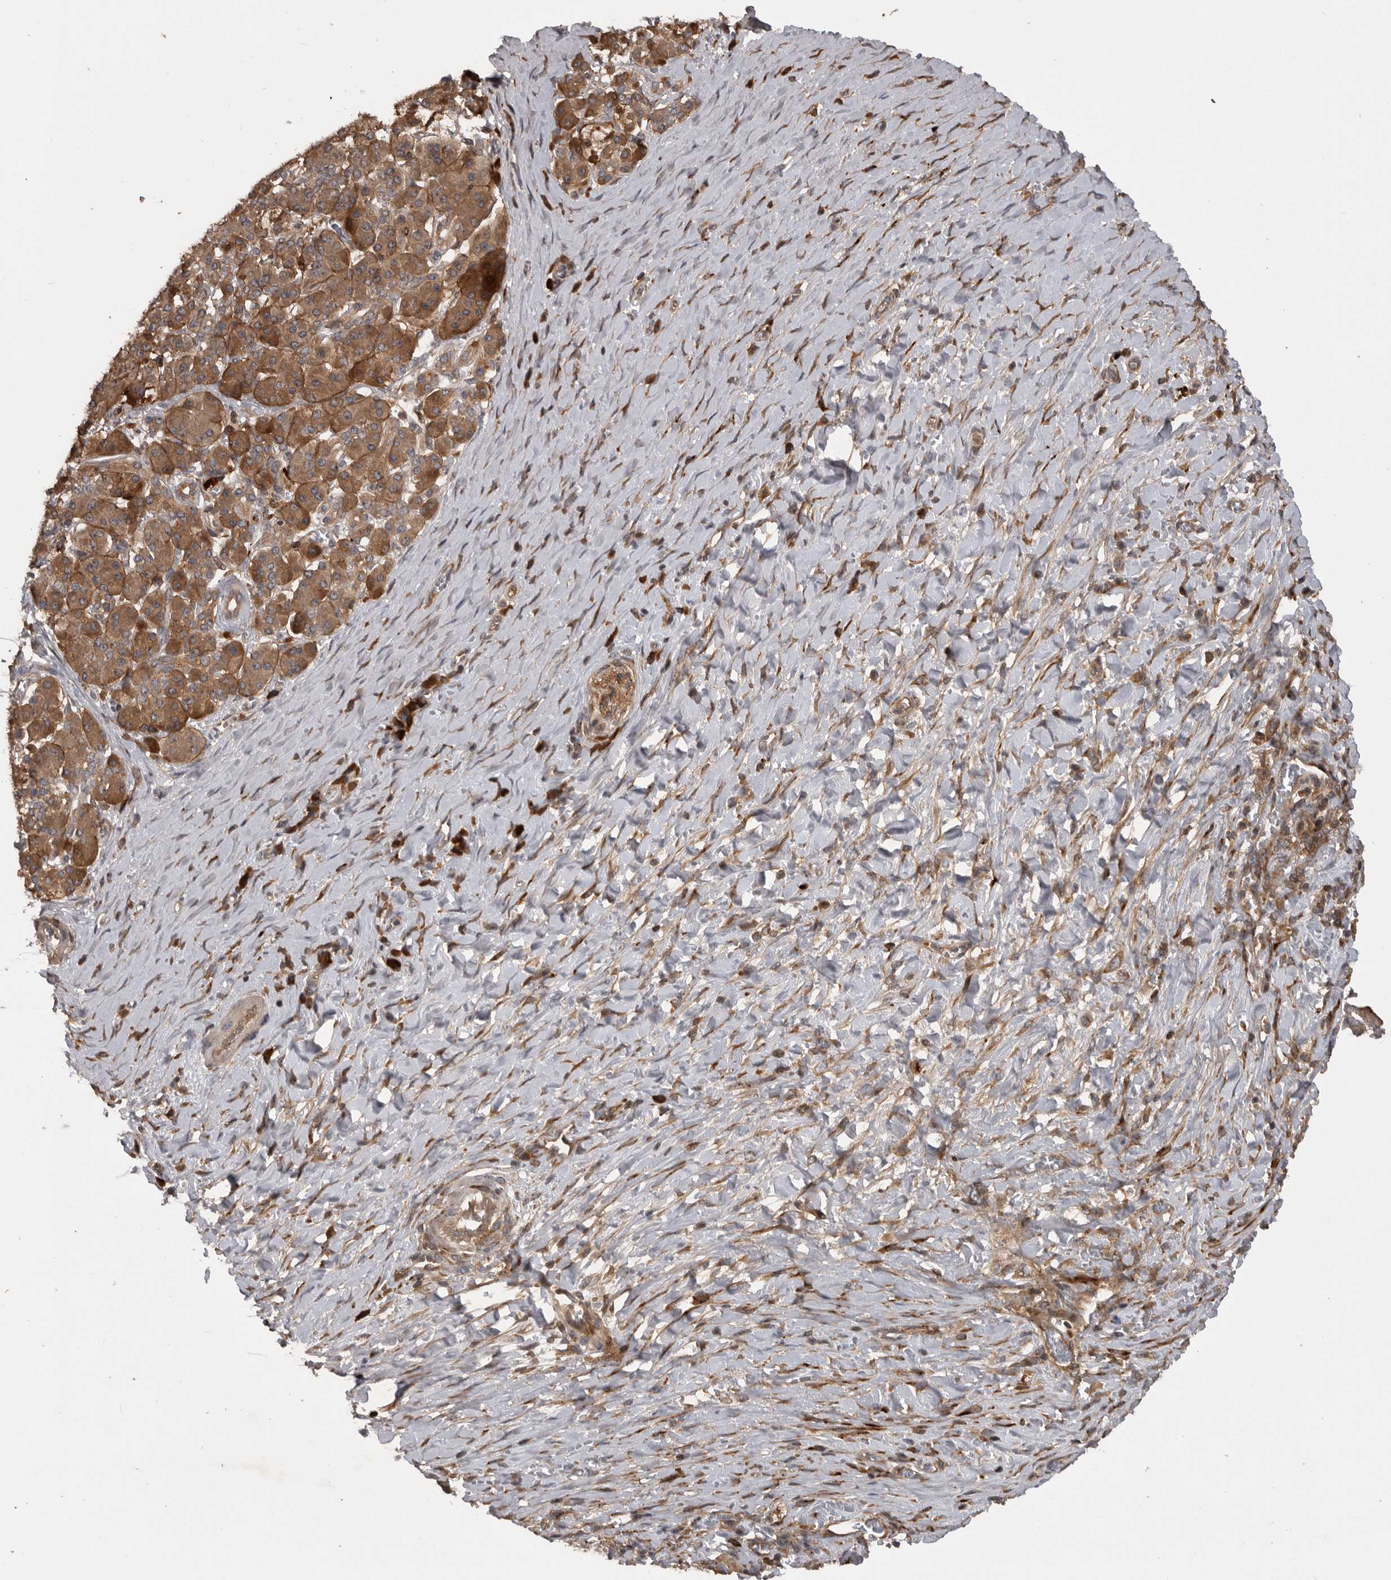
{"staining": {"intensity": "moderate", "quantity": ">75%", "location": "cytoplasmic/membranous"}, "tissue": "pancreatic cancer", "cell_type": "Tumor cells", "image_type": "cancer", "snomed": [{"axis": "morphology", "description": "Adenocarcinoma, NOS"}, {"axis": "topography", "description": "Pancreas"}], "caption": "Protein expression analysis of human pancreatic cancer reveals moderate cytoplasmic/membranous positivity in about >75% of tumor cells.", "gene": "RAB3GAP2", "patient": {"sex": "male", "age": 58}}